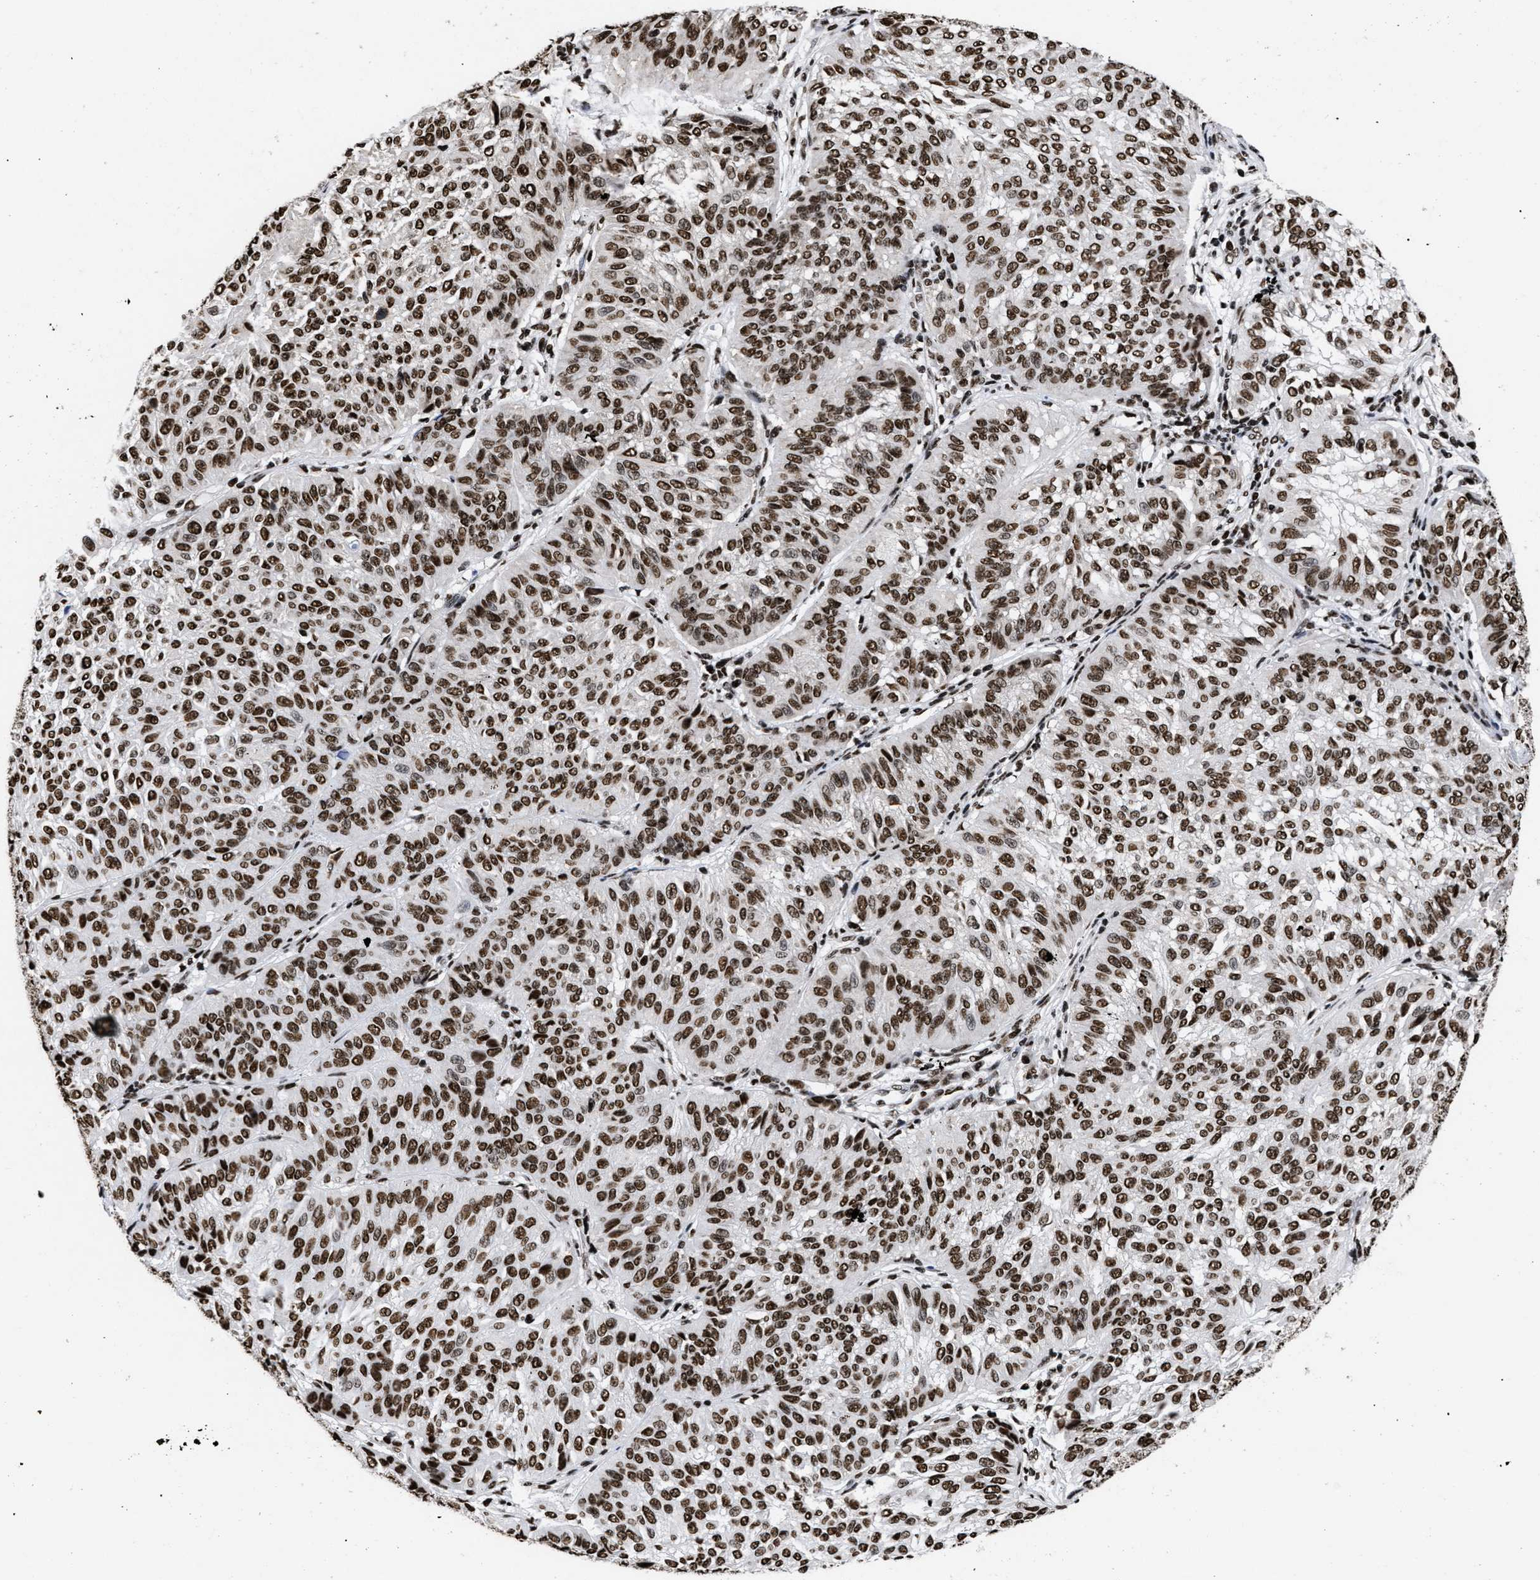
{"staining": {"intensity": "strong", "quantity": ">75%", "location": "nuclear"}, "tissue": "melanoma", "cell_type": "Tumor cells", "image_type": "cancer", "snomed": [{"axis": "morphology", "description": "Malignant melanoma, NOS"}, {"axis": "topography", "description": "Skin"}], "caption": "High-power microscopy captured an immunohistochemistry histopathology image of malignant melanoma, revealing strong nuclear positivity in about >75% of tumor cells. The staining was performed using DAB, with brown indicating positive protein expression. Nuclei are stained blue with hematoxylin.", "gene": "CALHM3", "patient": {"sex": "female", "age": 72}}